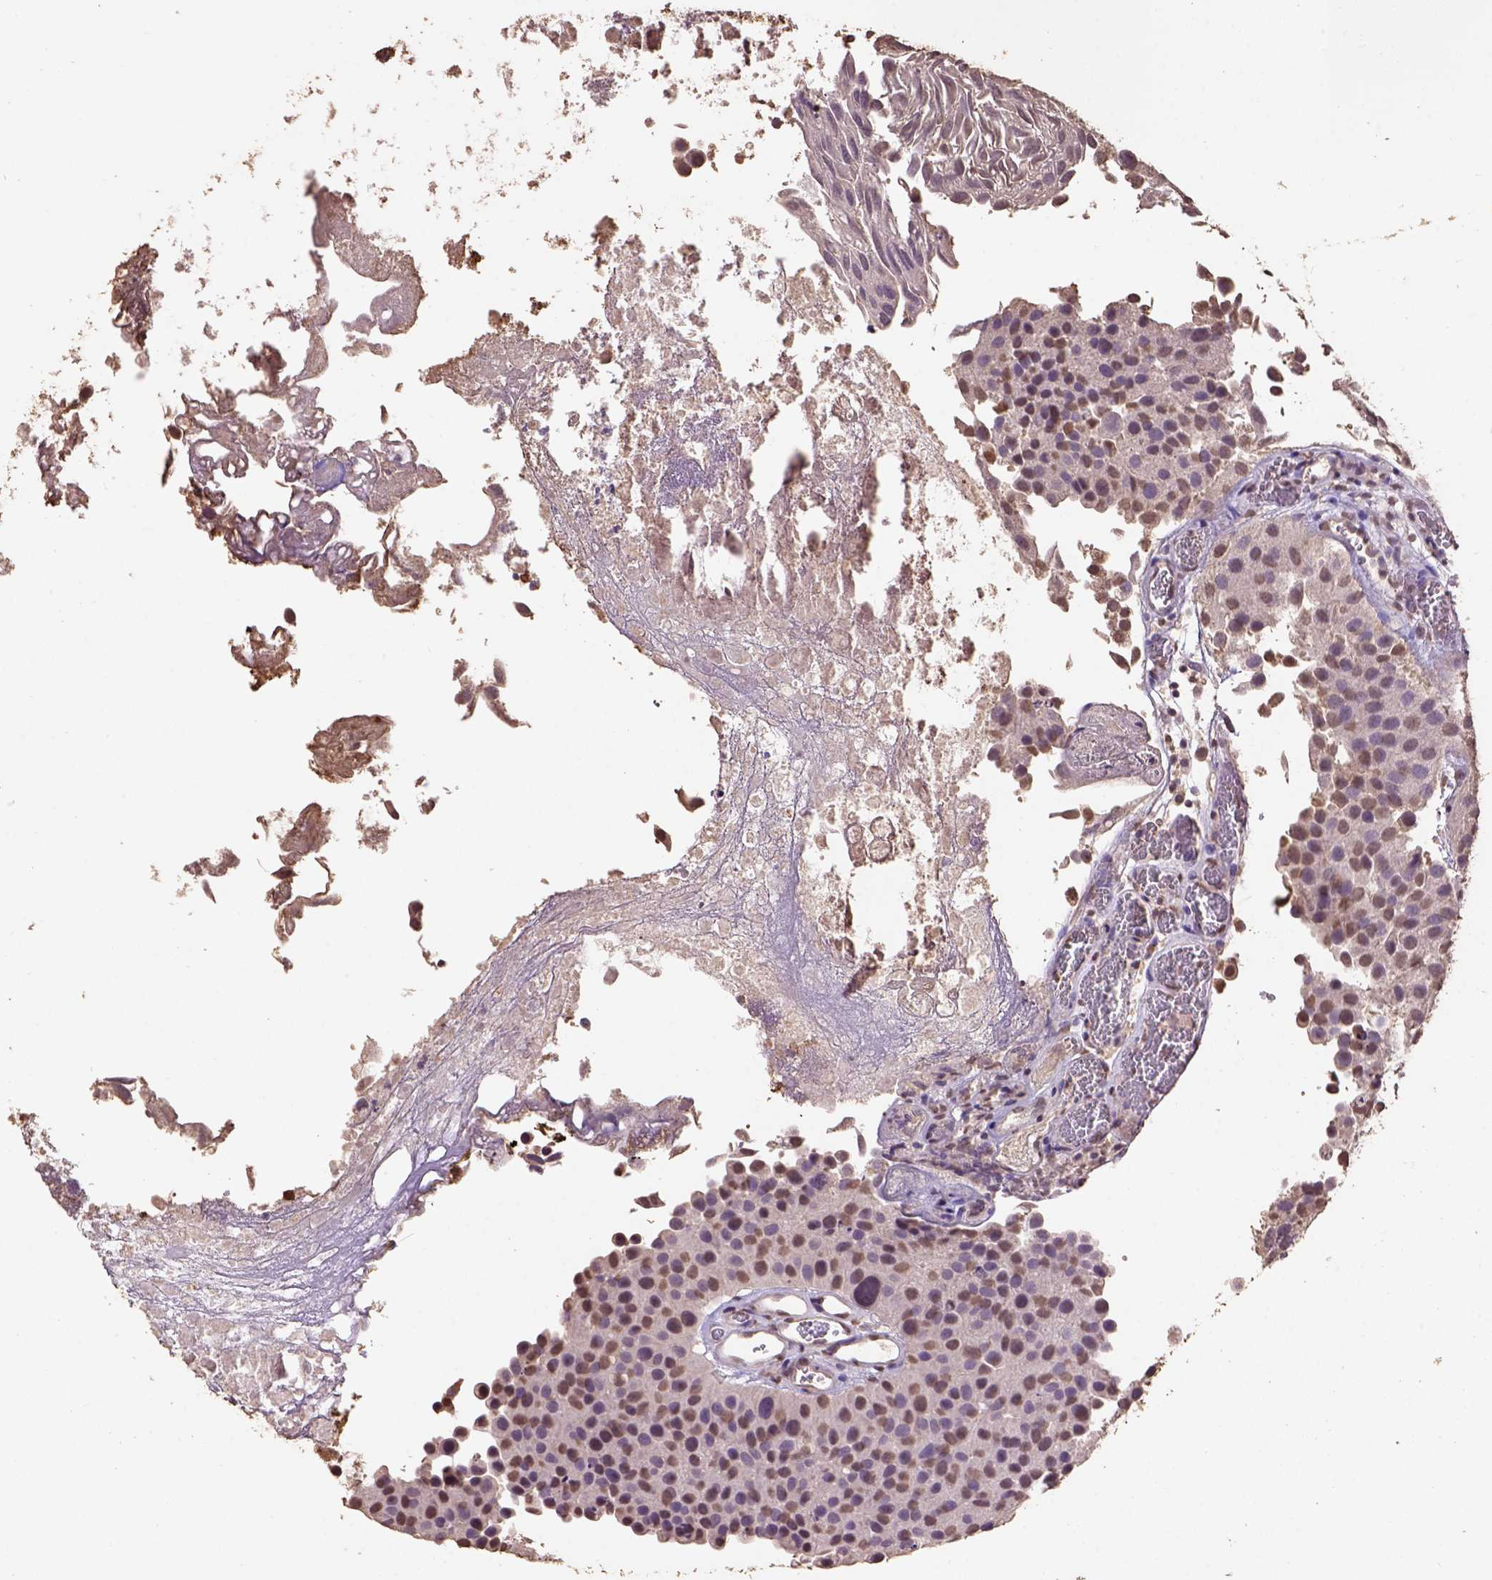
{"staining": {"intensity": "moderate", "quantity": "<25%", "location": "nuclear"}, "tissue": "urothelial cancer", "cell_type": "Tumor cells", "image_type": "cancer", "snomed": [{"axis": "morphology", "description": "Urothelial carcinoma, Low grade"}, {"axis": "topography", "description": "Urinary bladder"}], "caption": "Immunohistochemical staining of human low-grade urothelial carcinoma displays moderate nuclear protein positivity in about <25% of tumor cells.", "gene": "CSTF2T", "patient": {"sex": "female", "age": 69}}